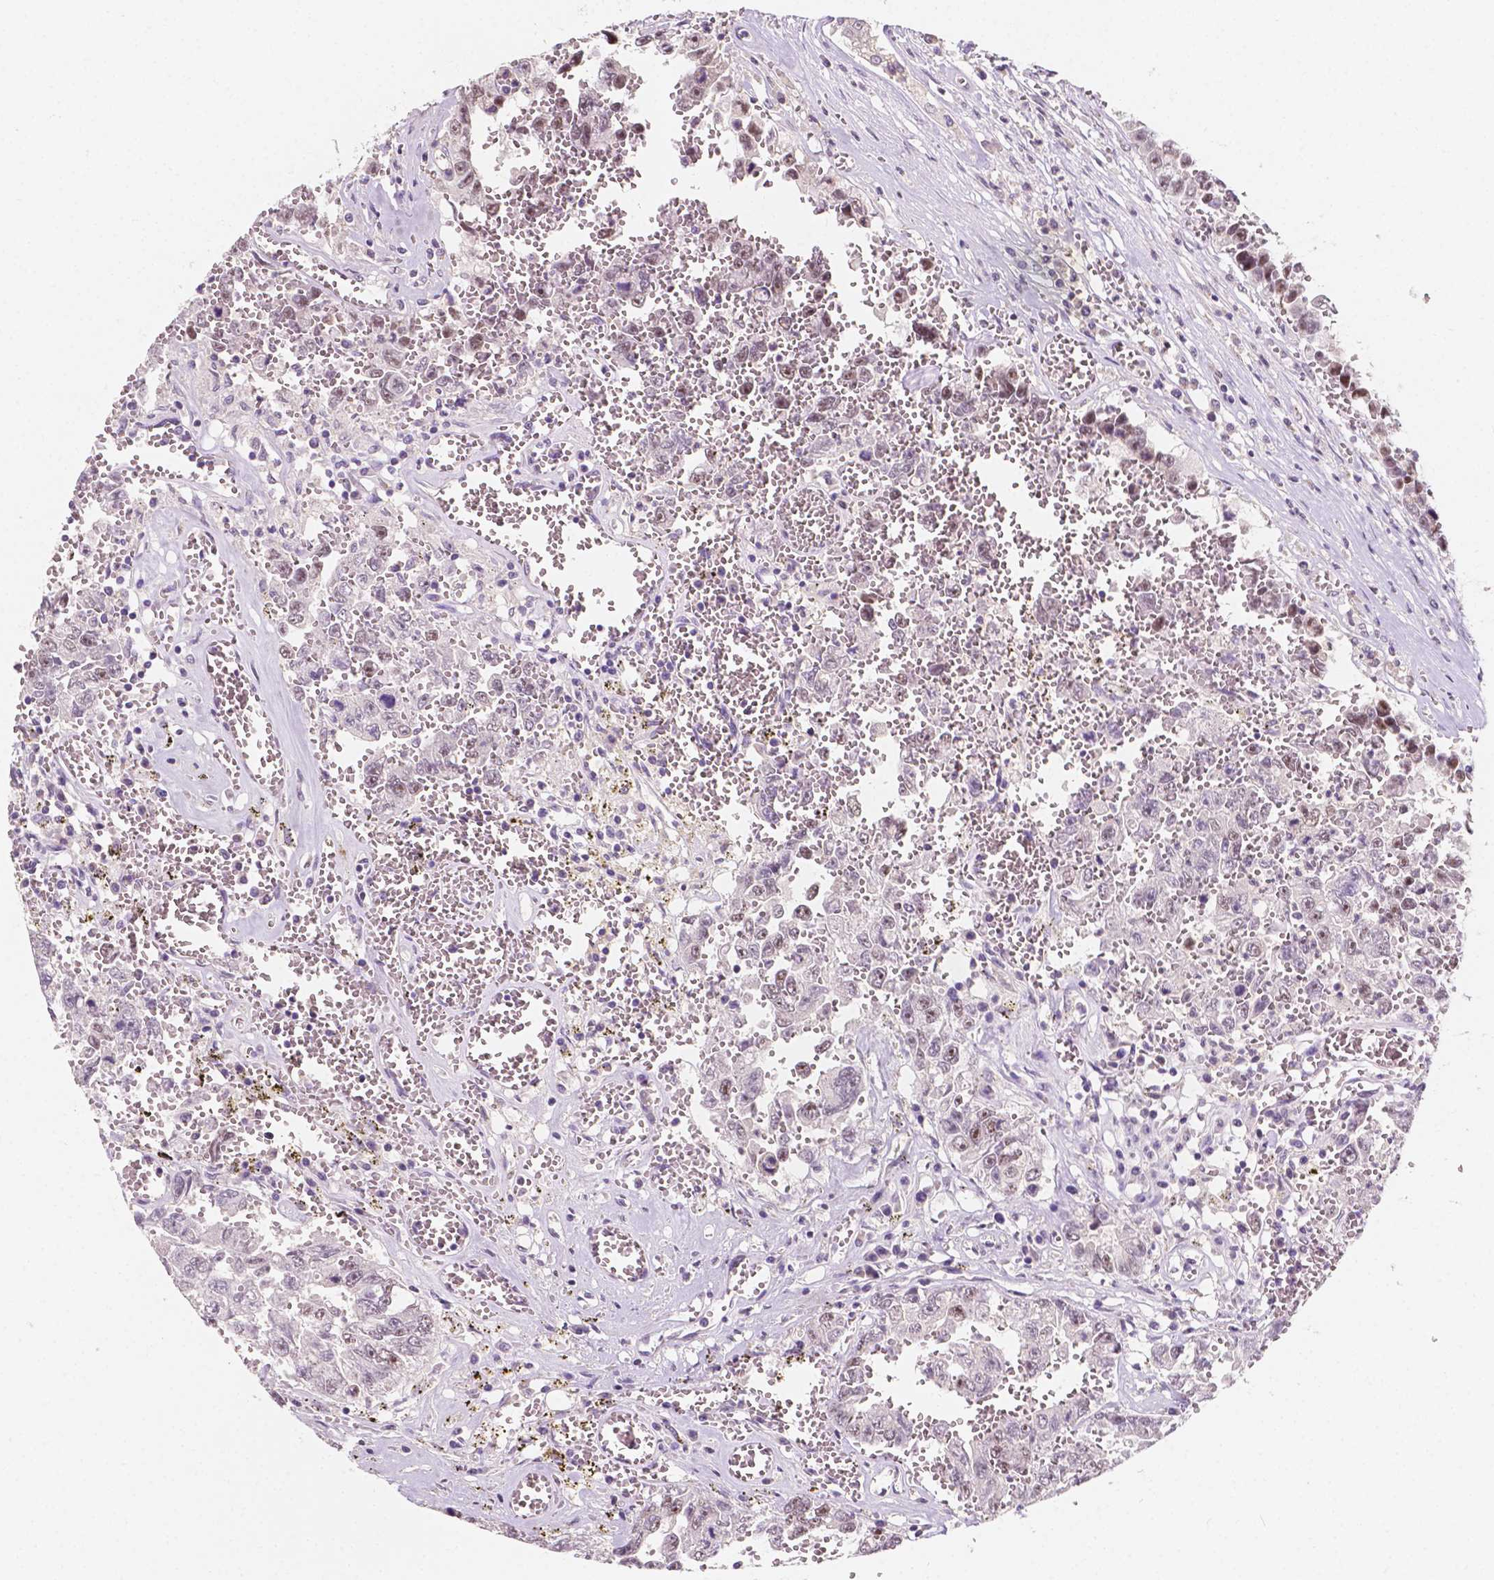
{"staining": {"intensity": "negative", "quantity": "none", "location": "none"}, "tissue": "testis cancer", "cell_type": "Tumor cells", "image_type": "cancer", "snomed": [{"axis": "morphology", "description": "Carcinoma, Embryonal, NOS"}, {"axis": "topography", "description": "Testis"}], "caption": "The image shows no staining of tumor cells in testis embryonal carcinoma.", "gene": "SIRT2", "patient": {"sex": "male", "age": 36}}